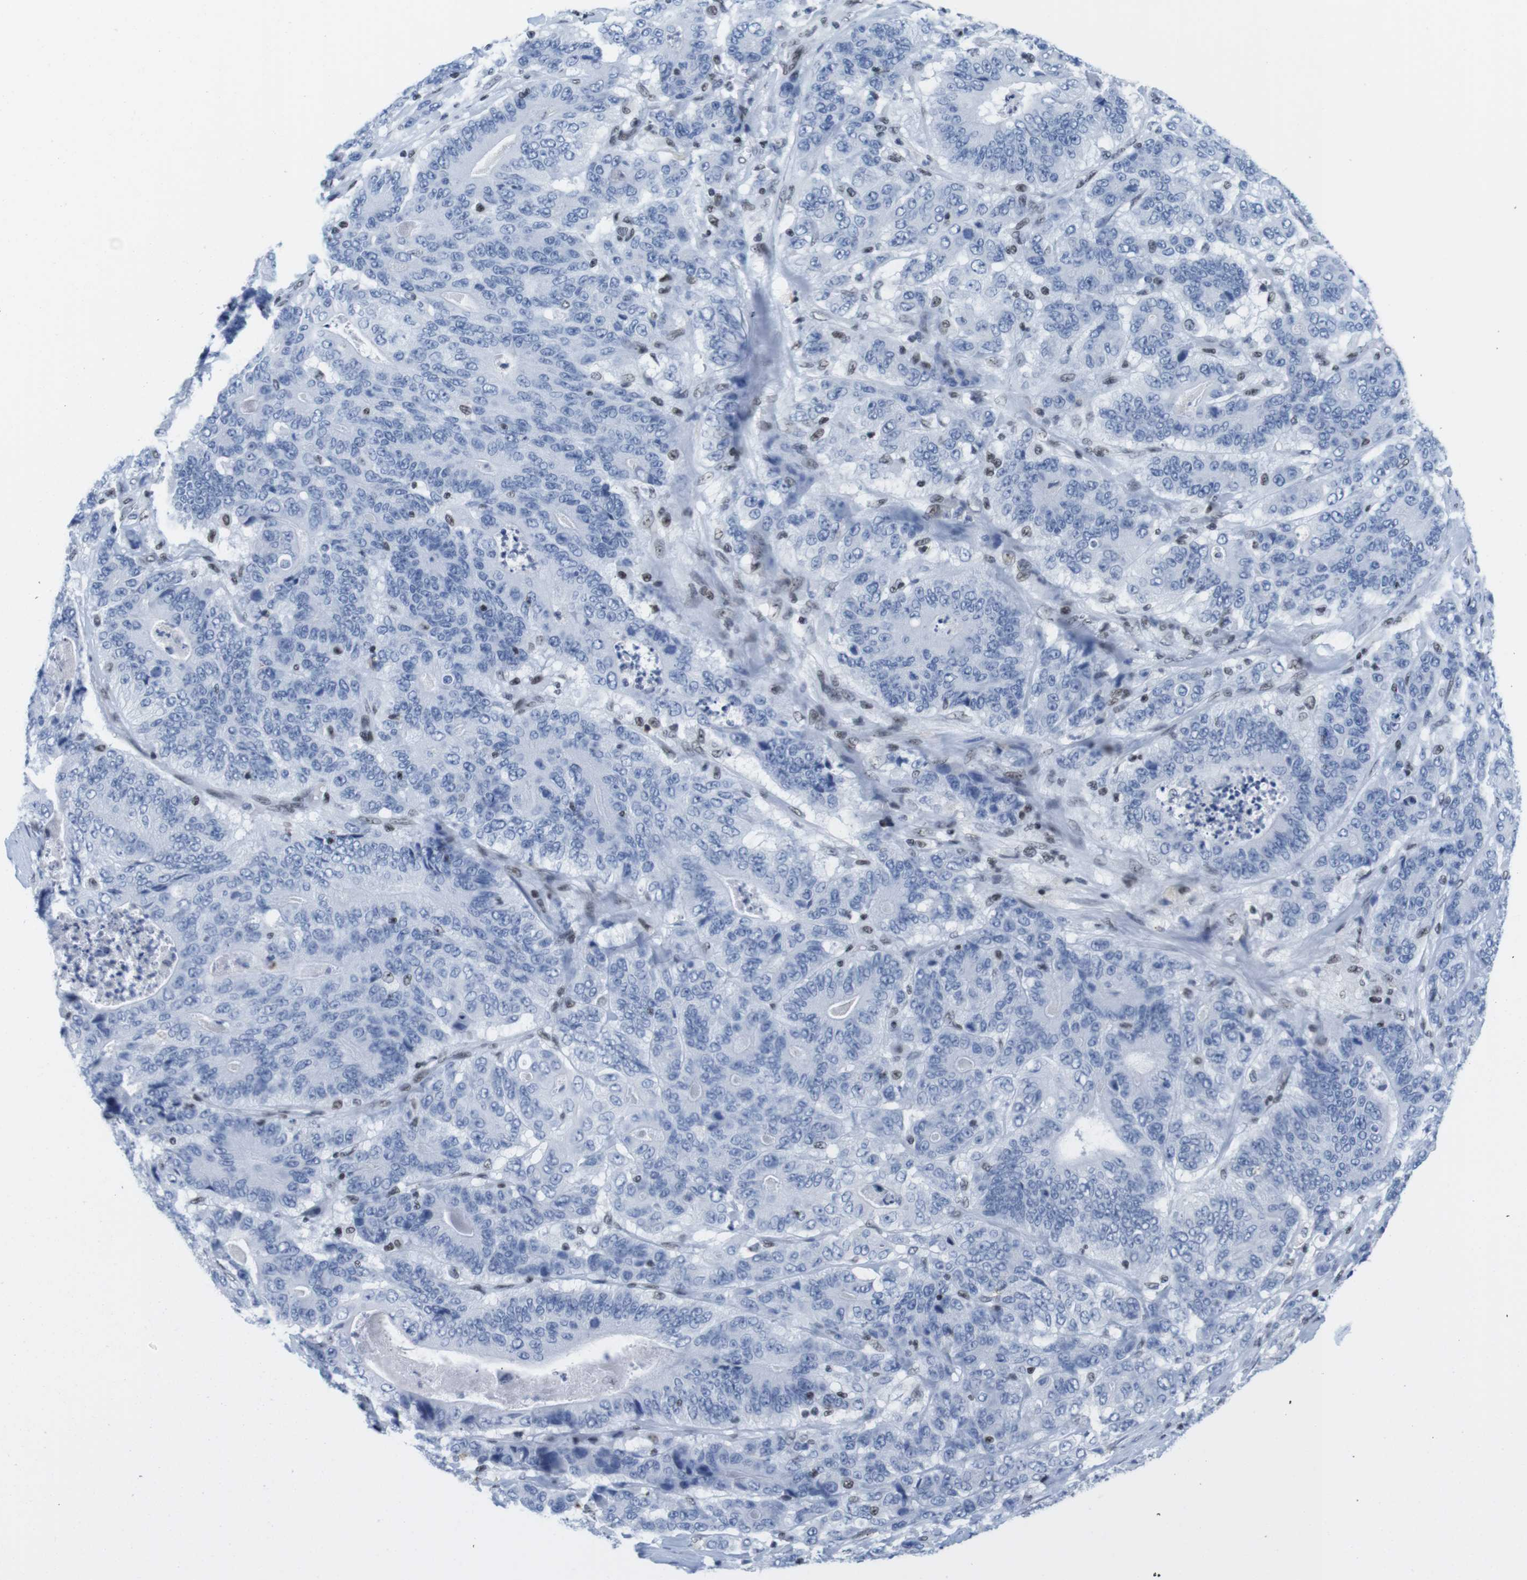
{"staining": {"intensity": "negative", "quantity": "none", "location": "none"}, "tissue": "stomach cancer", "cell_type": "Tumor cells", "image_type": "cancer", "snomed": [{"axis": "morphology", "description": "Adenocarcinoma, NOS"}, {"axis": "topography", "description": "Stomach"}], "caption": "Protein analysis of stomach cancer reveals no significant expression in tumor cells.", "gene": "IFI16", "patient": {"sex": "female", "age": 73}}